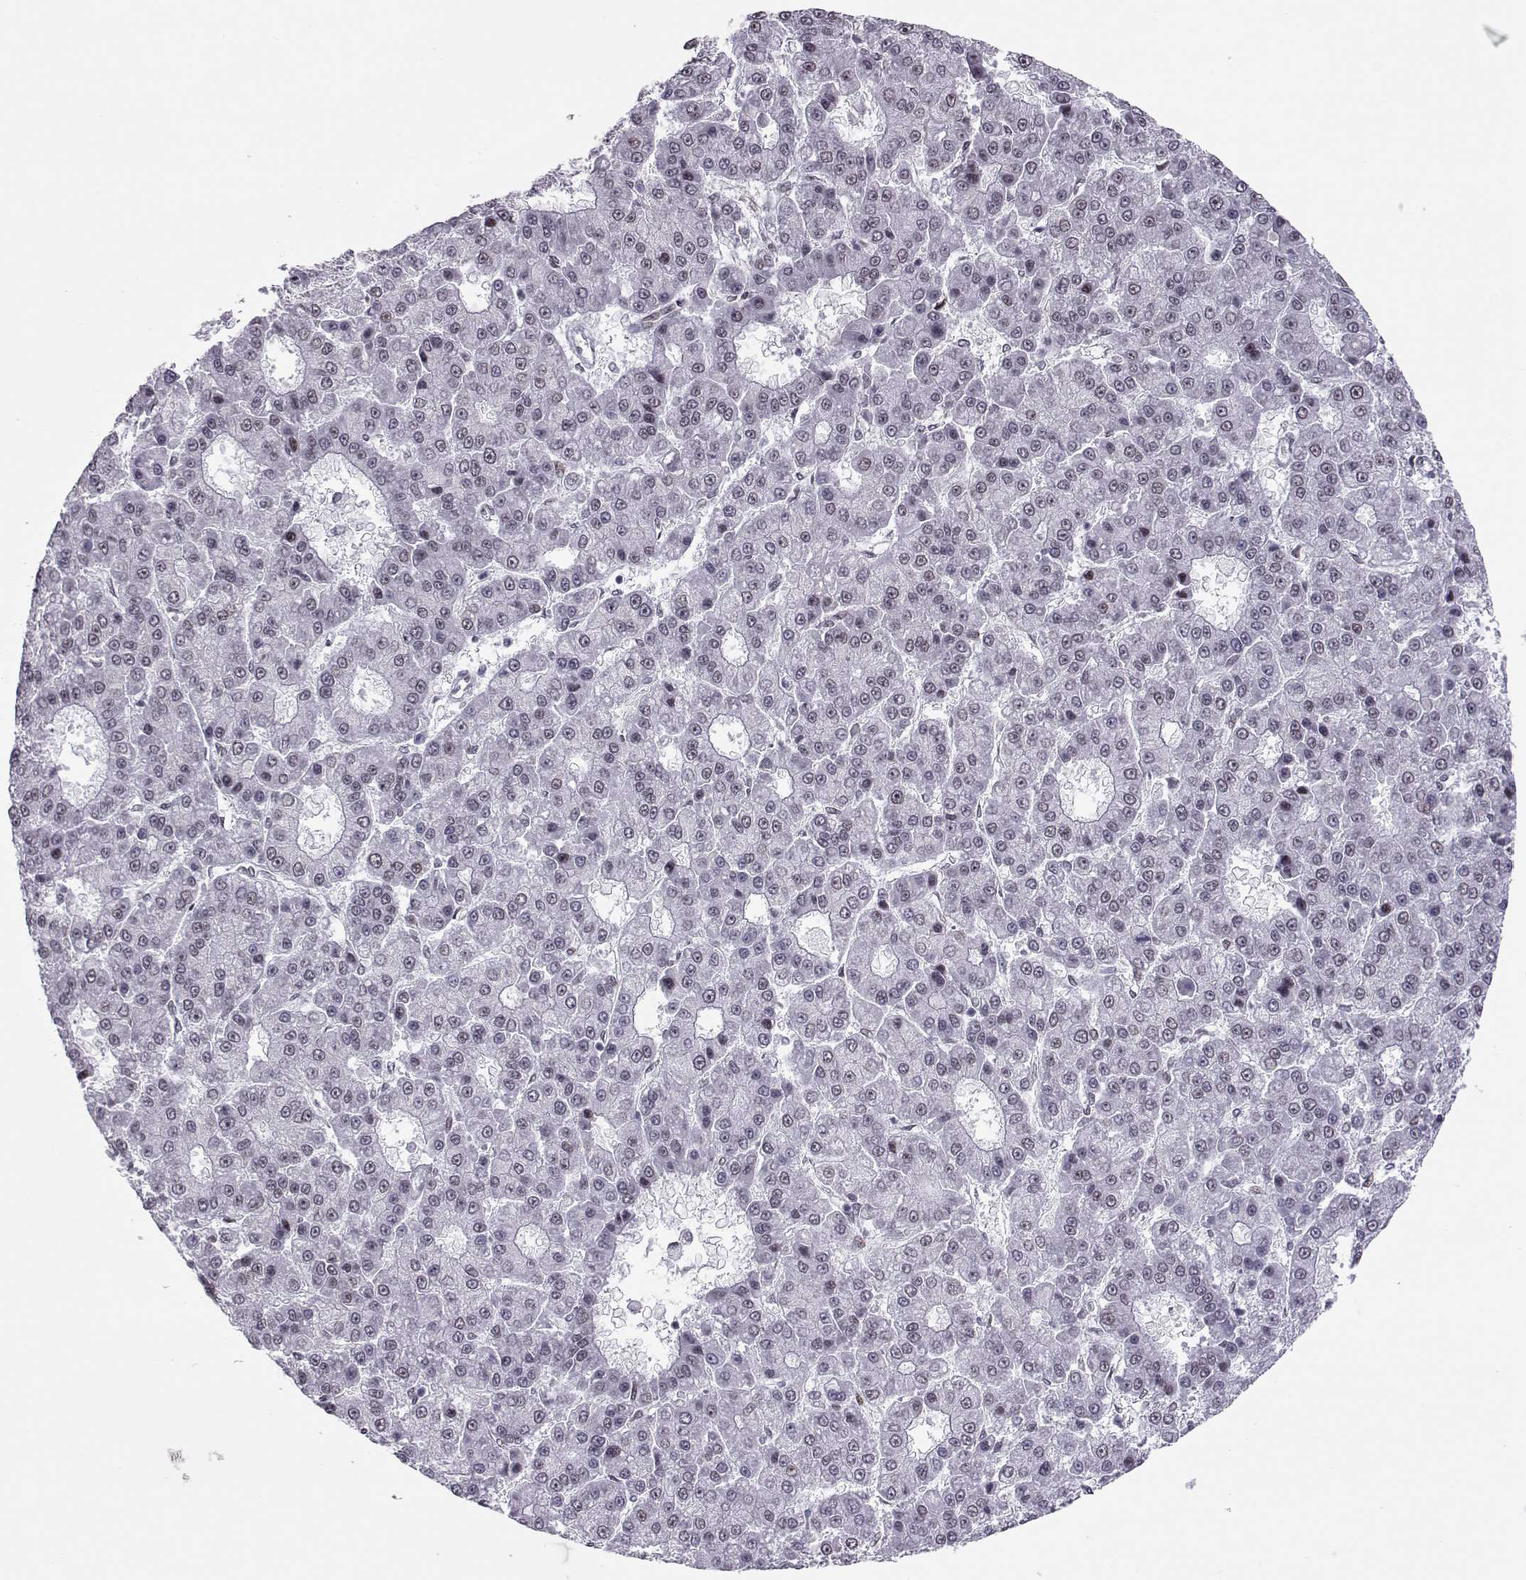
{"staining": {"intensity": "negative", "quantity": "none", "location": "none"}, "tissue": "liver cancer", "cell_type": "Tumor cells", "image_type": "cancer", "snomed": [{"axis": "morphology", "description": "Carcinoma, Hepatocellular, NOS"}, {"axis": "topography", "description": "Liver"}], "caption": "High magnification brightfield microscopy of hepatocellular carcinoma (liver) stained with DAB (brown) and counterstained with hematoxylin (blue): tumor cells show no significant positivity.", "gene": "SIX6", "patient": {"sex": "male", "age": 70}}